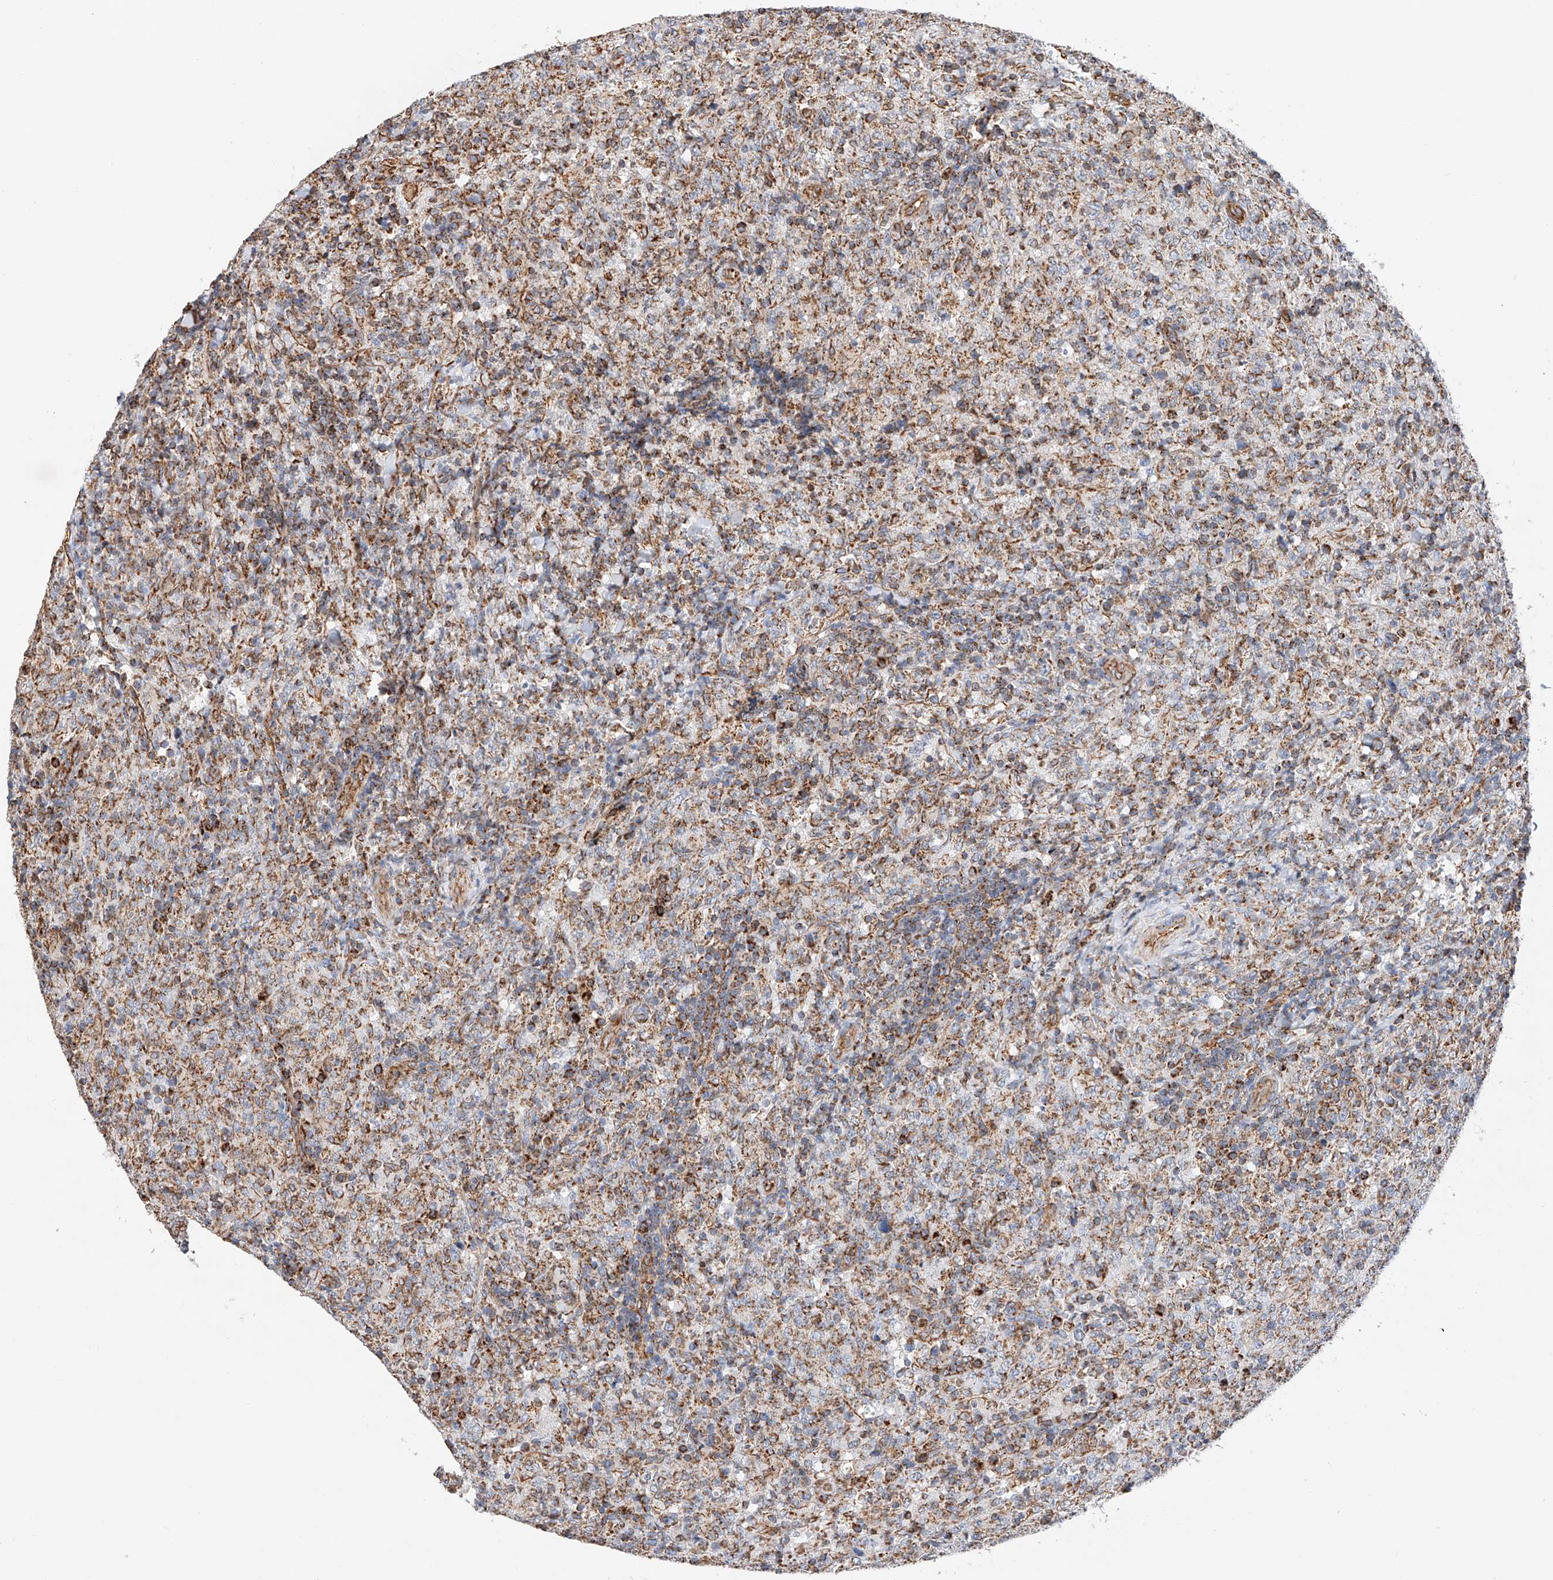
{"staining": {"intensity": "weak", "quantity": "25%-75%", "location": "cytoplasmic/membranous"}, "tissue": "lymphoma", "cell_type": "Tumor cells", "image_type": "cancer", "snomed": [{"axis": "morphology", "description": "Malignant lymphoma, non-Hodgkin's type, High grade"}, {"axis": "topography", "description": "Tonsil"}], "caption": "Tumor cells show low levels of weak cytoplasmic/membranous positivity in about 25%-75% of cells in malignant lymphoma, non-Hodgkin's type (high-grade).", "gene": "NDUFV3", "patient": {"sex": "female", "age": 36}}